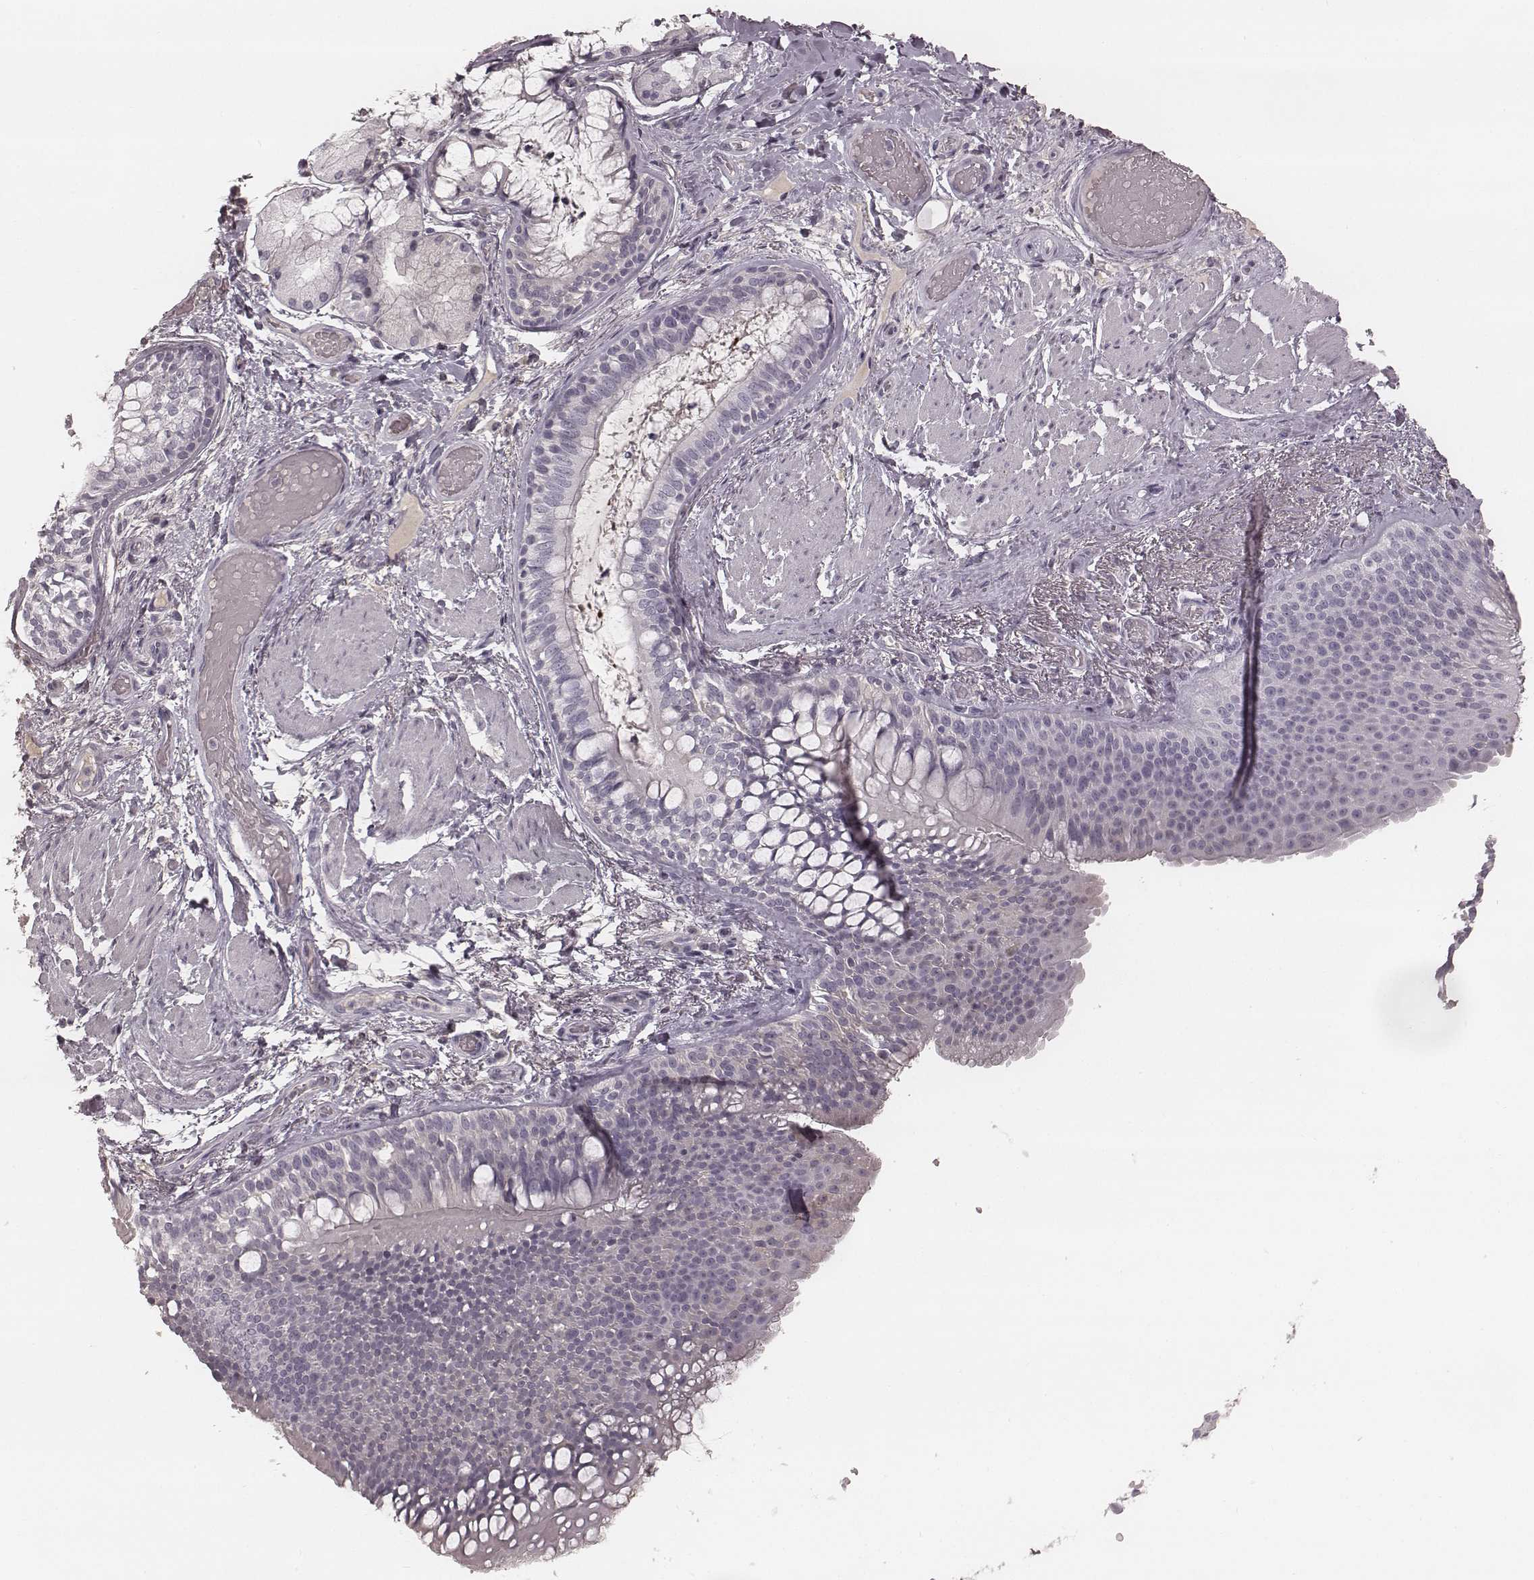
{"staining": {"intensity": "negative", "quantity": "none", "location": "none"}, "tissue": "soft tissue", "cell_type": "Fibroblasts", "image_type": "normal", "snomed": [{"axis": "morphology", "description": "Normal tissue, NOS"}, {"axis": "topography", "description": "Cartilage tissue"}, {"axis": "topography", "description": "Bronchus"}], "caption": "IHC image of benign soft tissue: human soft tissue stained with DAB displays no significant protein staining in fibroblasts.", "gene": "SMIM24", "patient": {"sex": "male", "age": 64}}